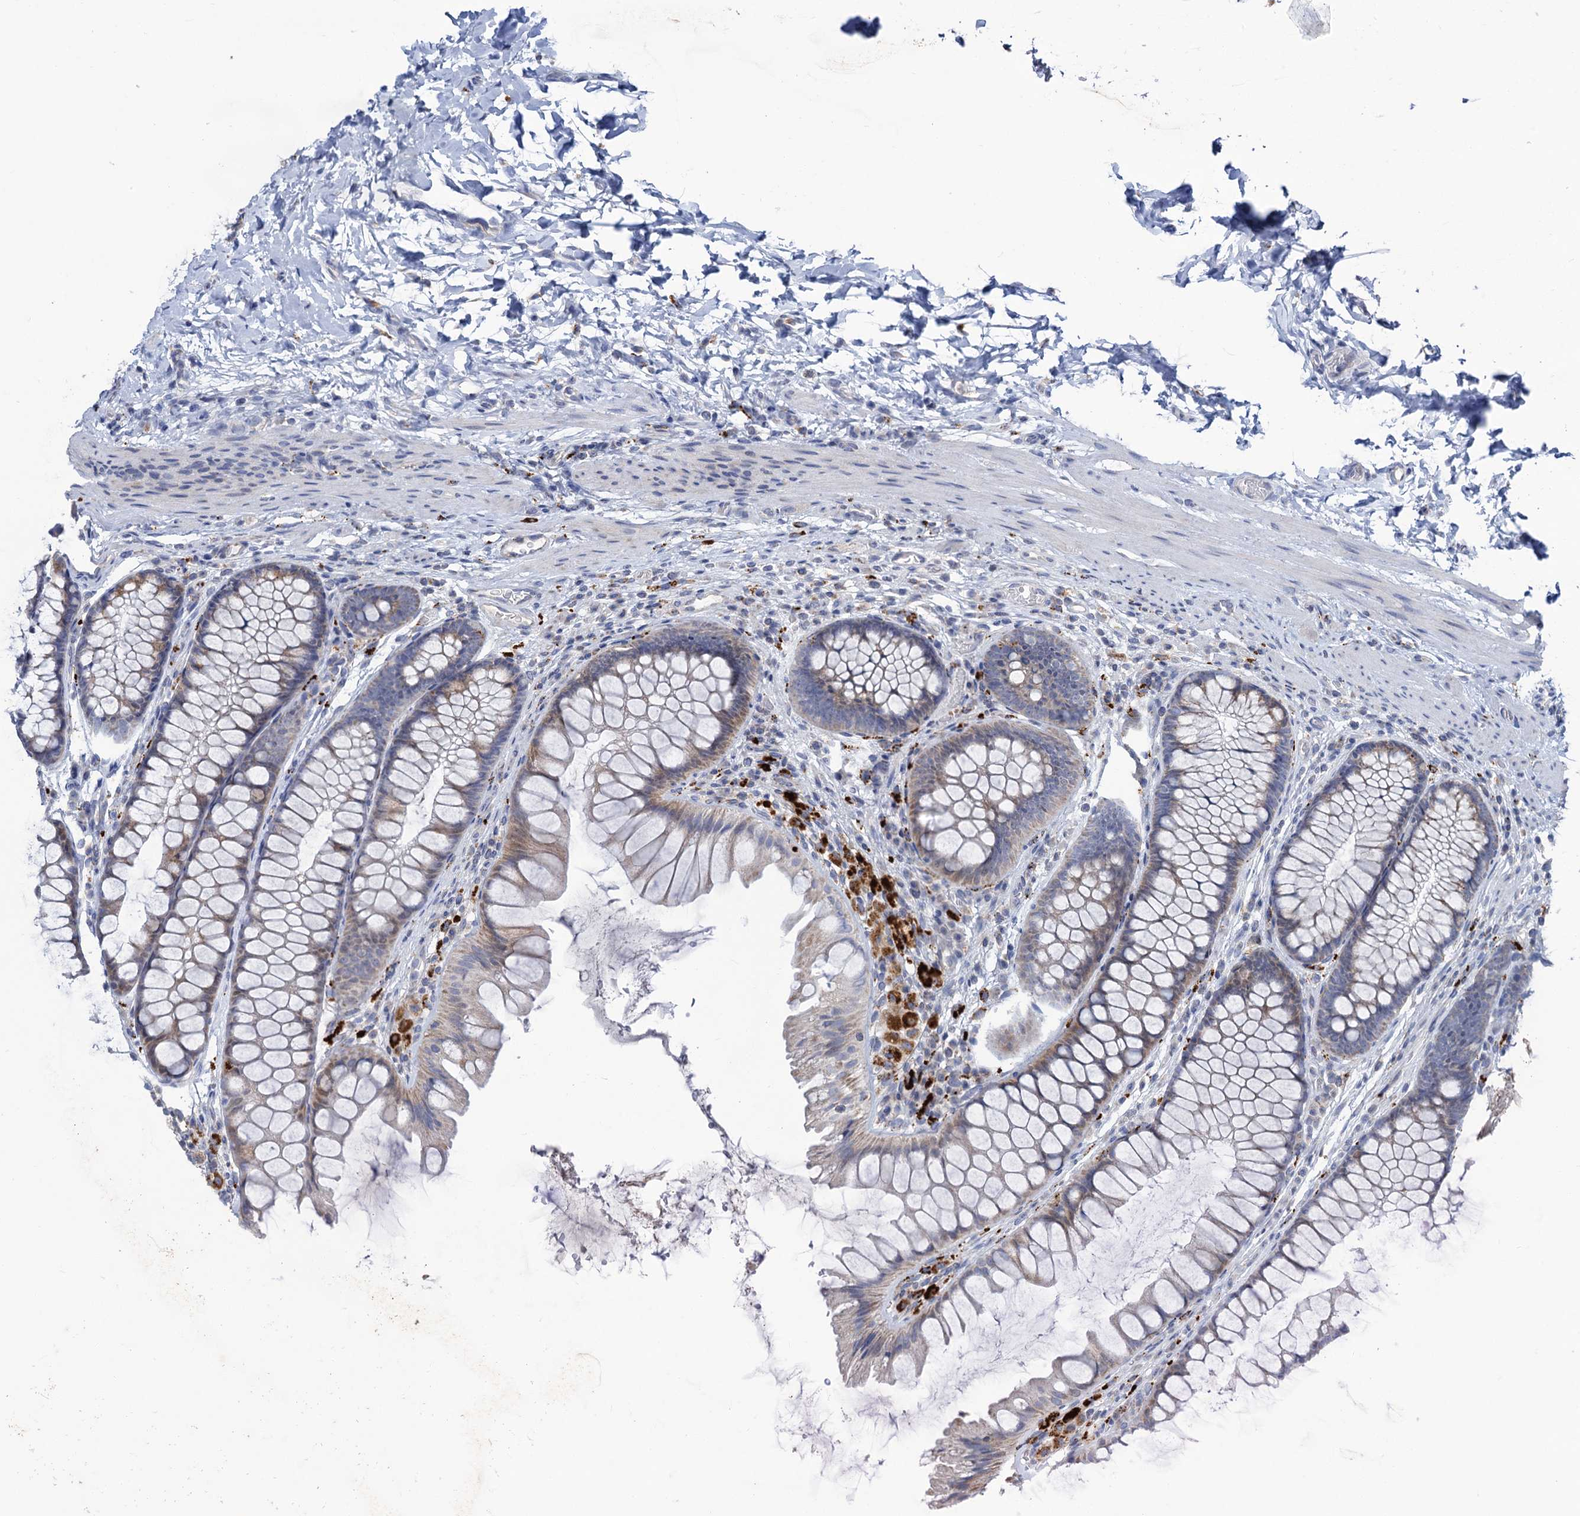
{"staining": {"intensity": "weak", "quantity": "<25%", "location": "cytoplasmic/membranous"}, "tissue": "colon", "cell_type": "Endothelial cells", "image_type": "normal", "snomed": [{"axis": "morphology", "description": "Normal tissue, NOS"}, {"axis": "topography", "description": "Colon"}], "caption": "The IHC photomicrograph has no significant expression in endothelial cells of colon.", "gene": "ANKS3", "patient": {"sex": "female", "age": 62}}